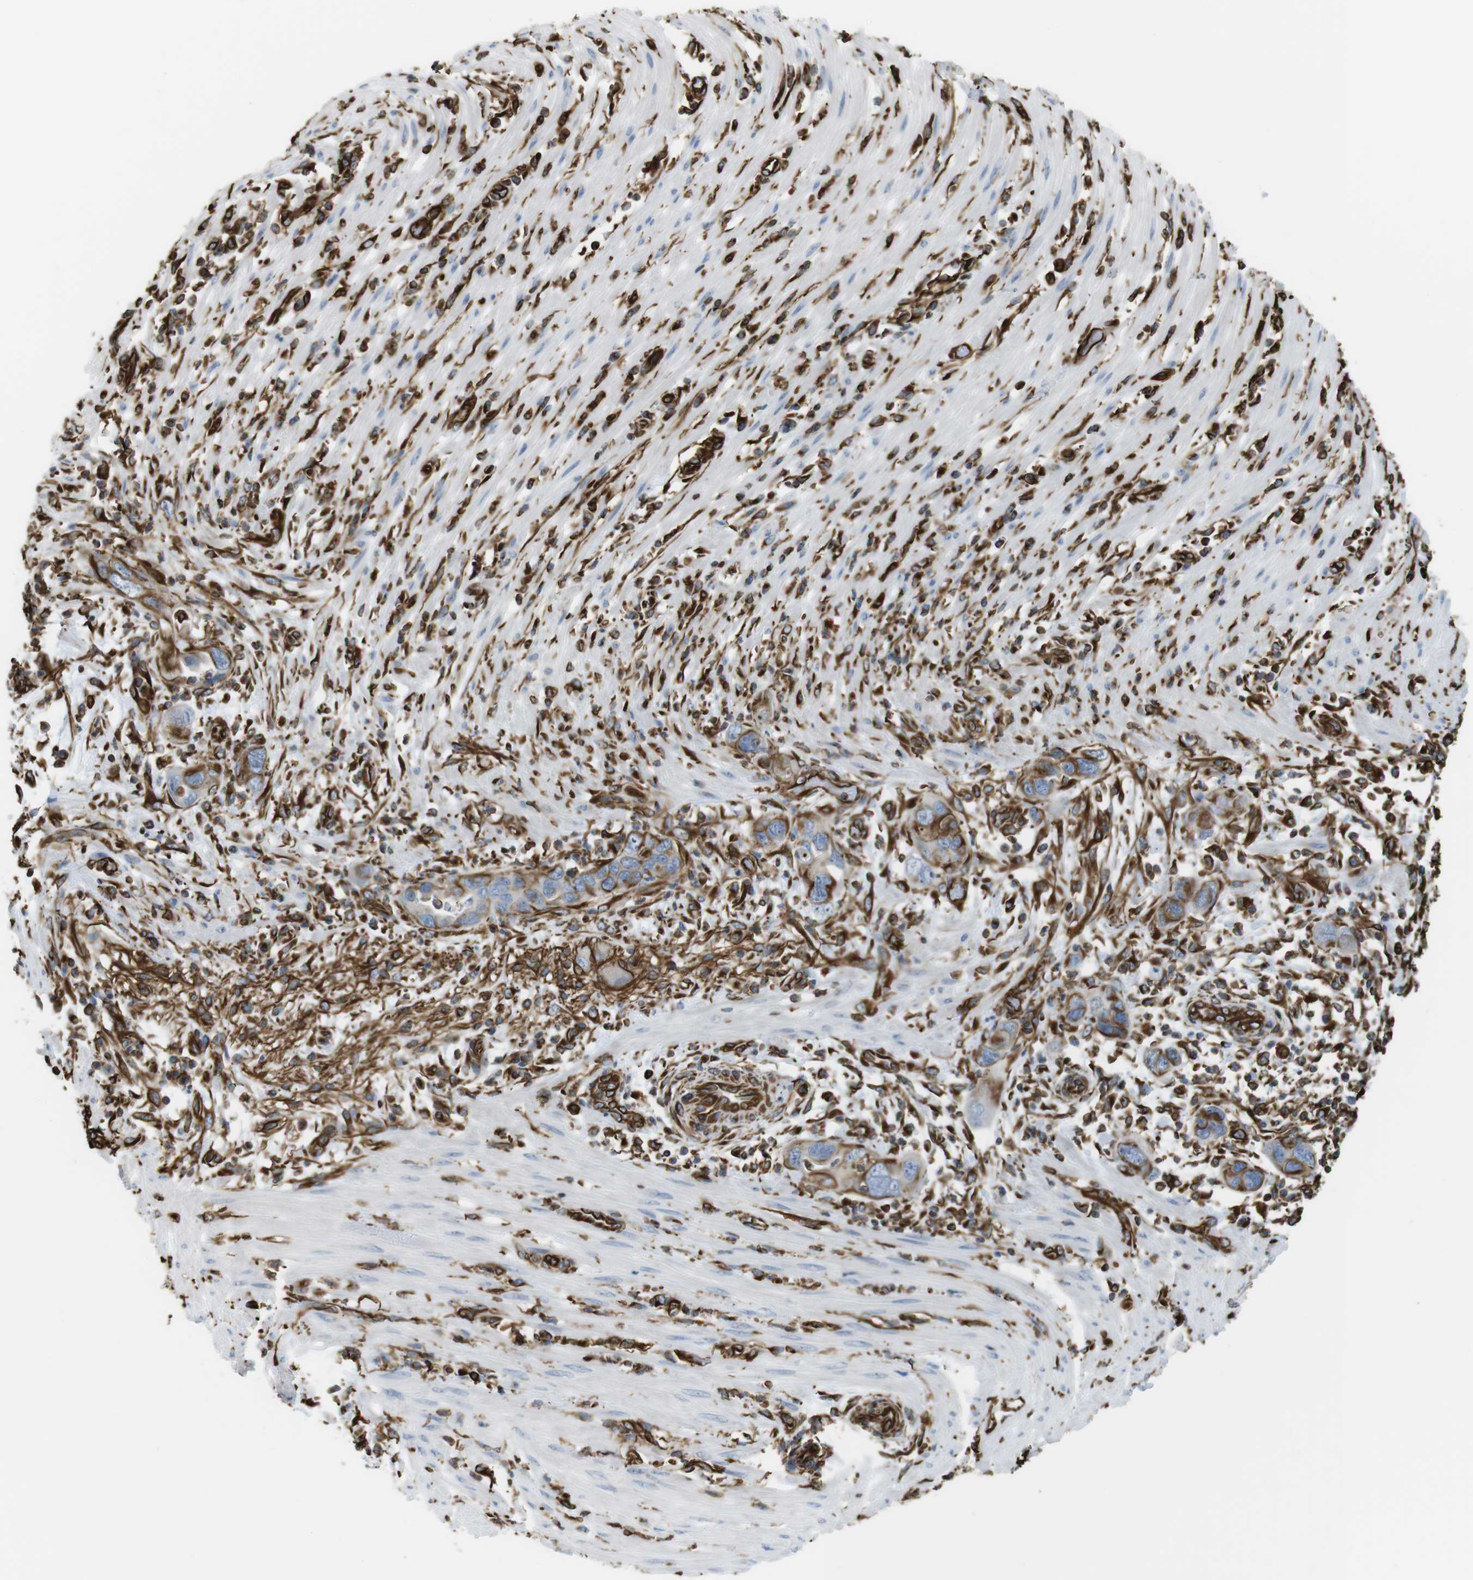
{"staining": {"intensity": "moderate", "quantity": "25%-75%", "location": "cytoplasmic/membranous"}, "tissue": "pancreatic cancer", "cell_type": "Tumor cells", "image_type": "cancer", "snomed": [{"axis": "morphology", "description": "Adenocarcinoma, NOS"}, {"axis": "topography", "description": "Pancreas"}], "caption": "Tumor cells display medium levels of moderate cytoplasmic/membranous expression in approximately 25%-75% of cells in pancreatic cancer.", "gene": "RALGPS1", "patient": {"sex": "female", "age": 71}}